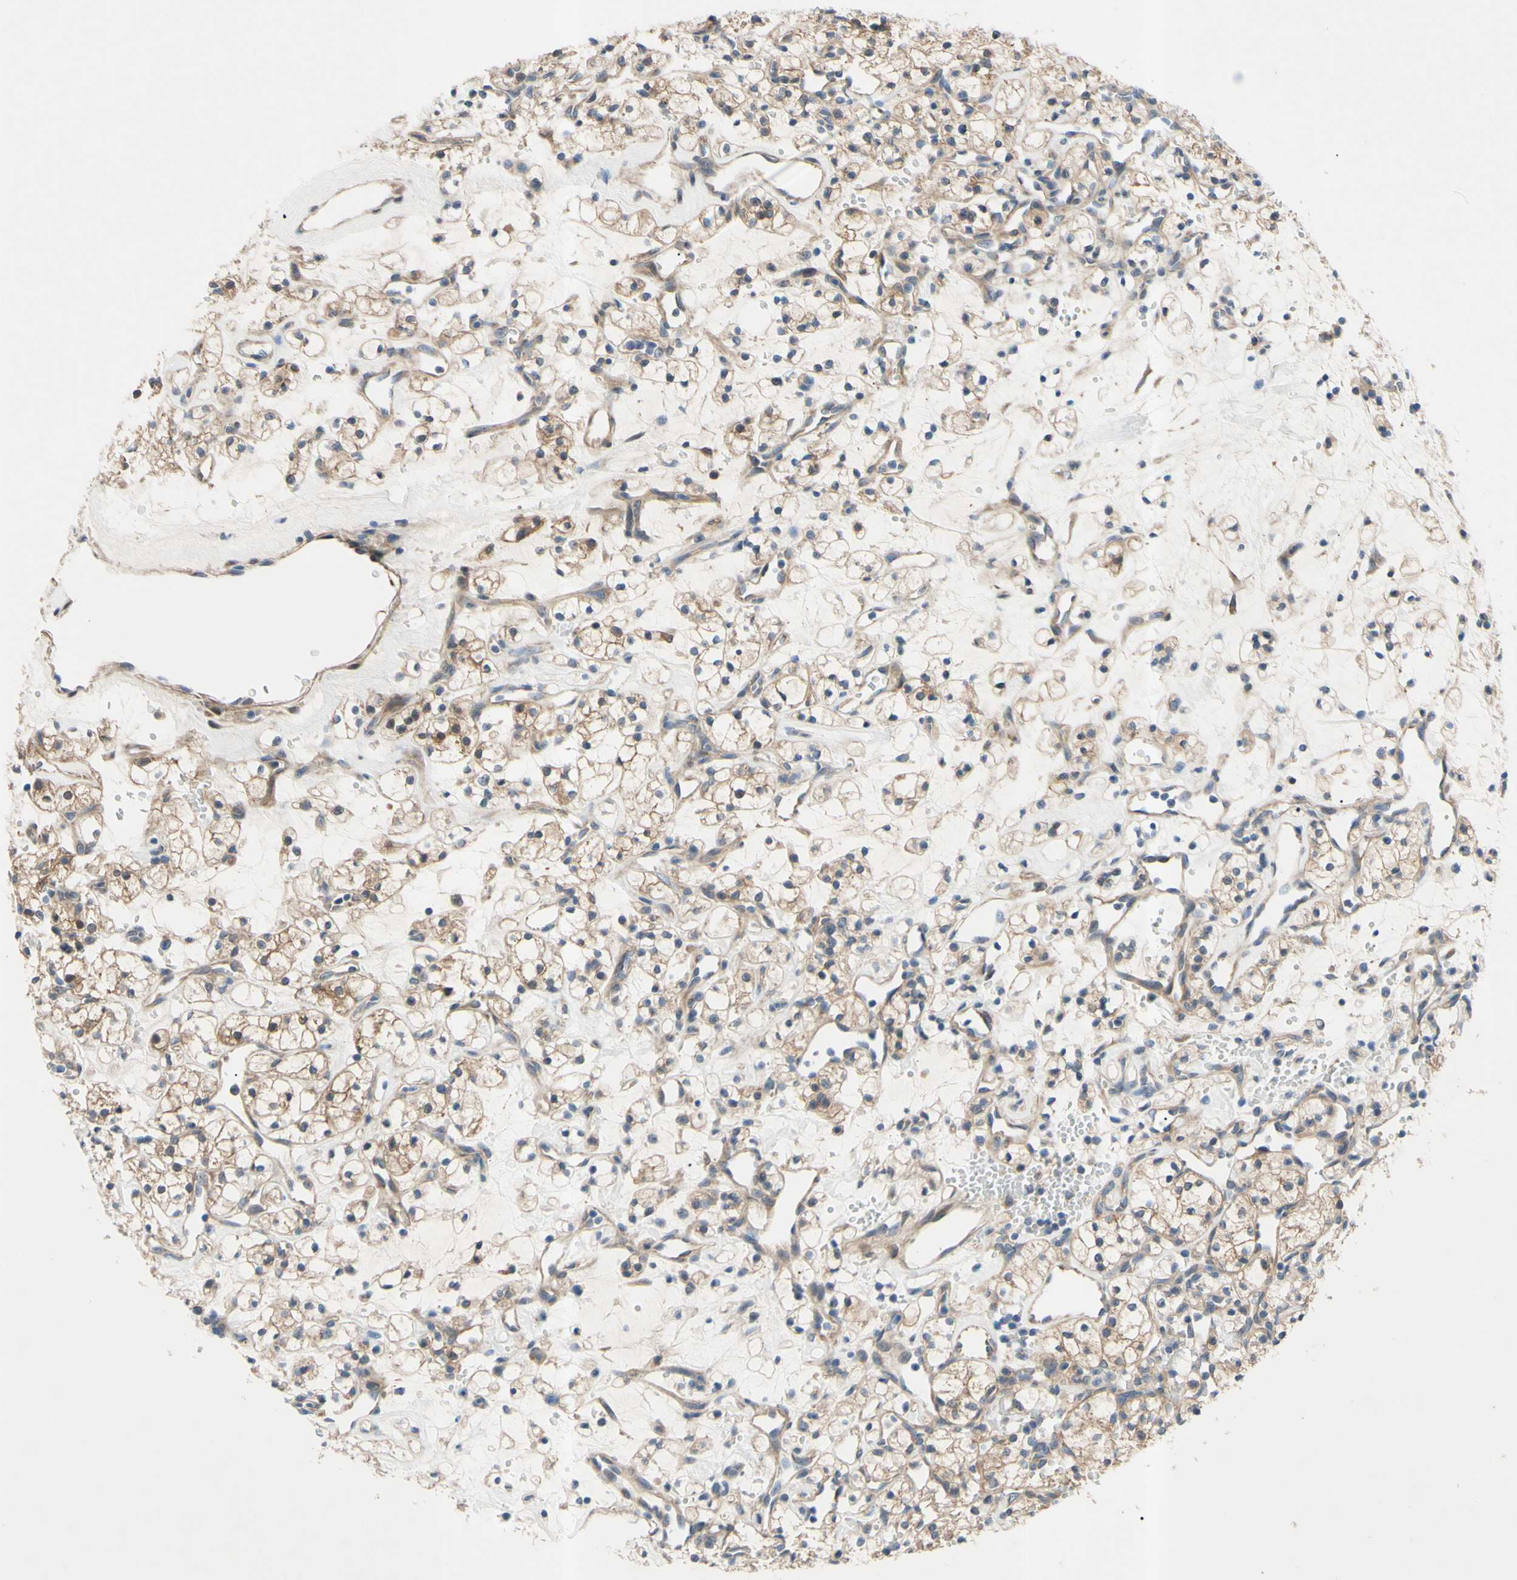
{"staining": {"intensity": "moderate", "quantity": "25%-75%", "location": "cytoplasmic/membranous"}, "tissue": "renal cancer", "cell_type": "Tumor cells", "image_type": "cancer", "snomed": [{"axis": "morphology", "description": "Adenocarcinoma, NOS"}, {"axis": "topography", "description": "Kidney"}], "caption": "The photomicrograph demonstrates staining of renal cancer (adenocarcinoma), revealing moderate cytoplasmic/membranous protein staining (brown color) within tumor cells.", "gene": "SVIL", "patient": {"sex": "female", "age": 60}}